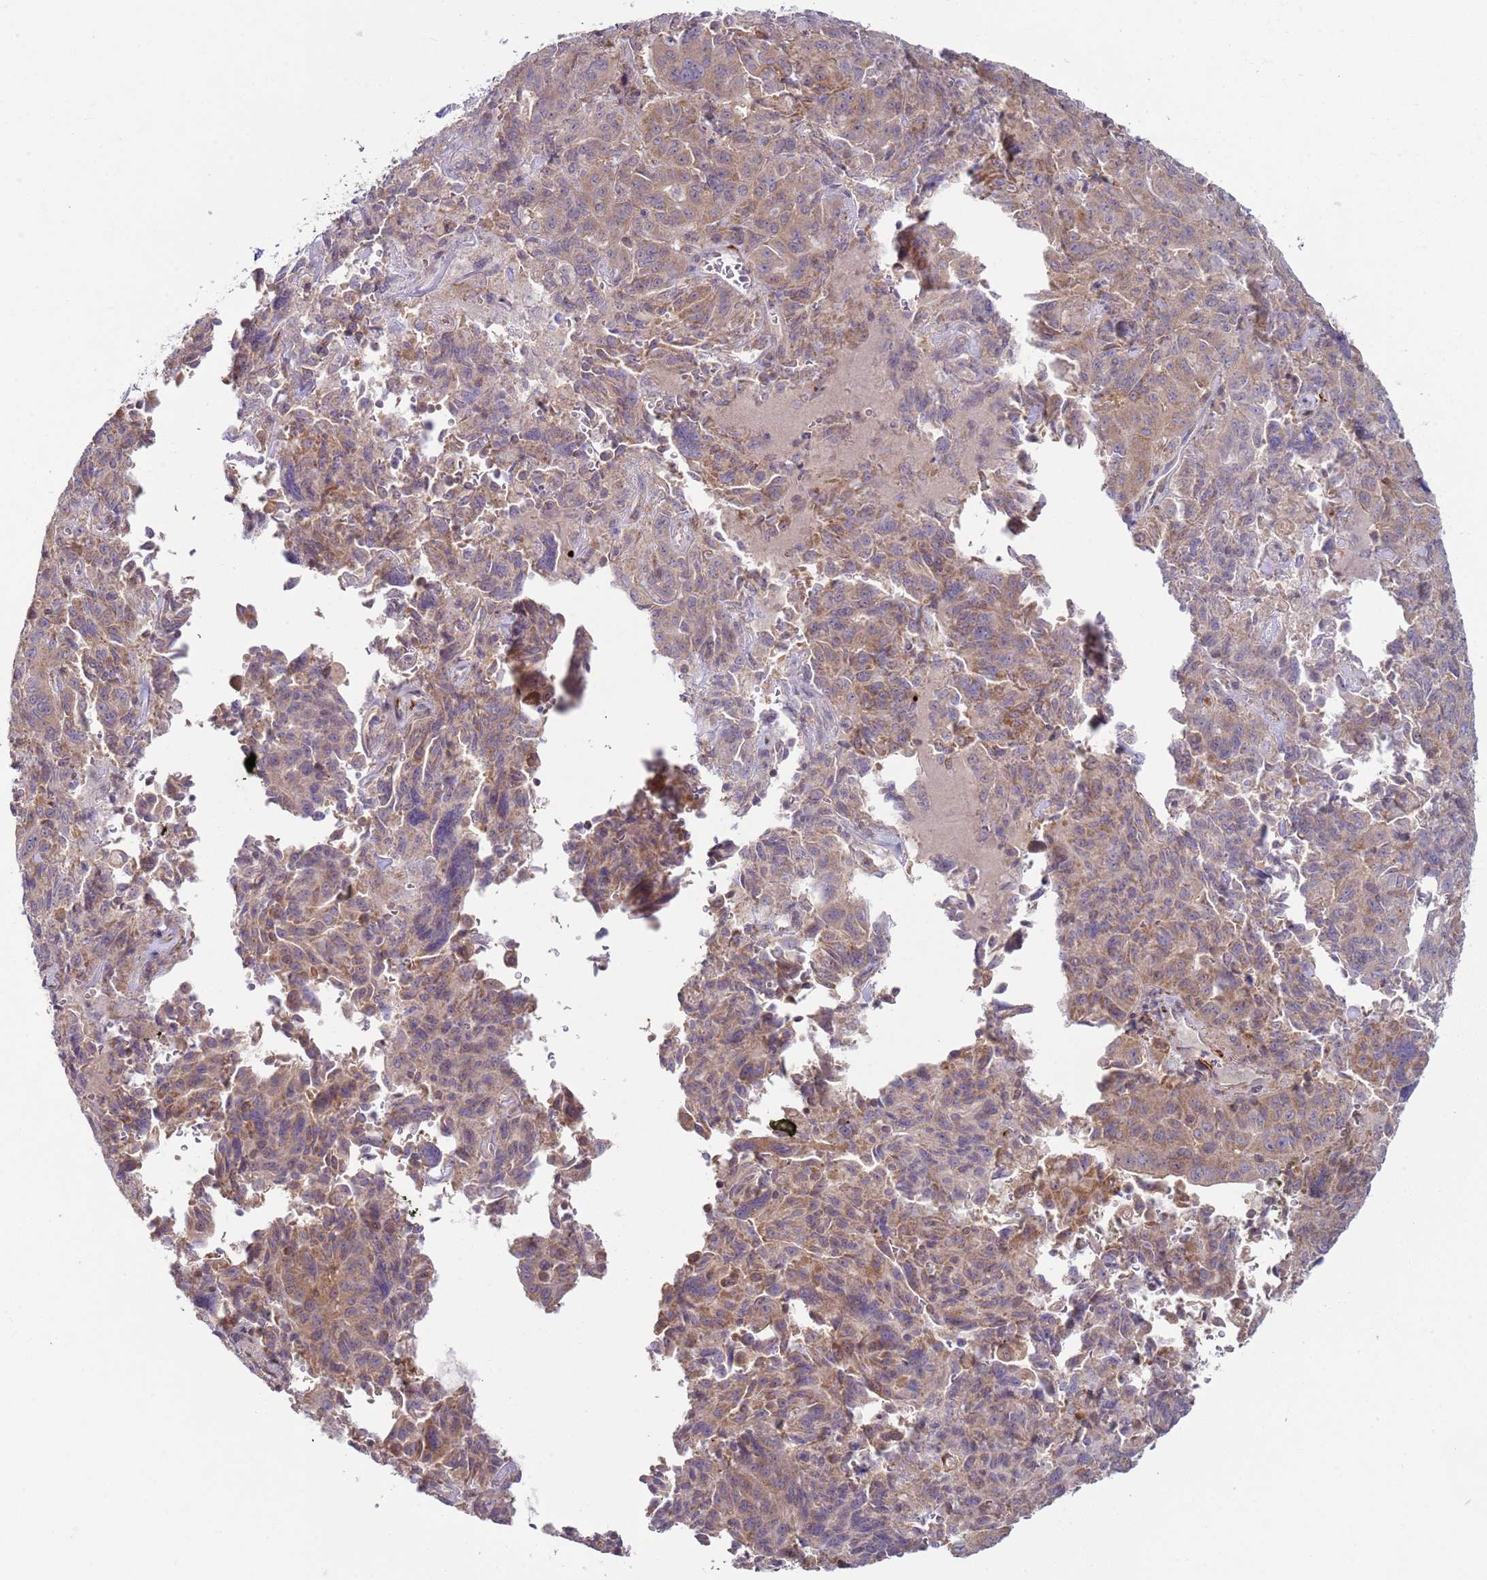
{"staining": {"intensity": "weak", "quantity": "25%-75%", "location": "cytoplasmic/membranous"}, "tissue": "pancreatic cancer", "cell_type": "Tumor cells", "image_type": "cancer", "snomed": [{"axis": "morphology", "description": "Adenocarcinoma, NOS"}, {"axis": "topography", "description": "Pancreas"}], "caption": "Immunohistochemistry (IHC) (DAB (3,3'-diaminobenzidine)) staining of pancreatic adenocarcinoma displays weak cytoplasmic/membranous protein expression in about 25%-75% of tumor cells. The protein of interest is shown in brown color, while the nuclei are stained blue.", "gene": "SNAPC4", "patient": {"sex": "male", "age": 63}}